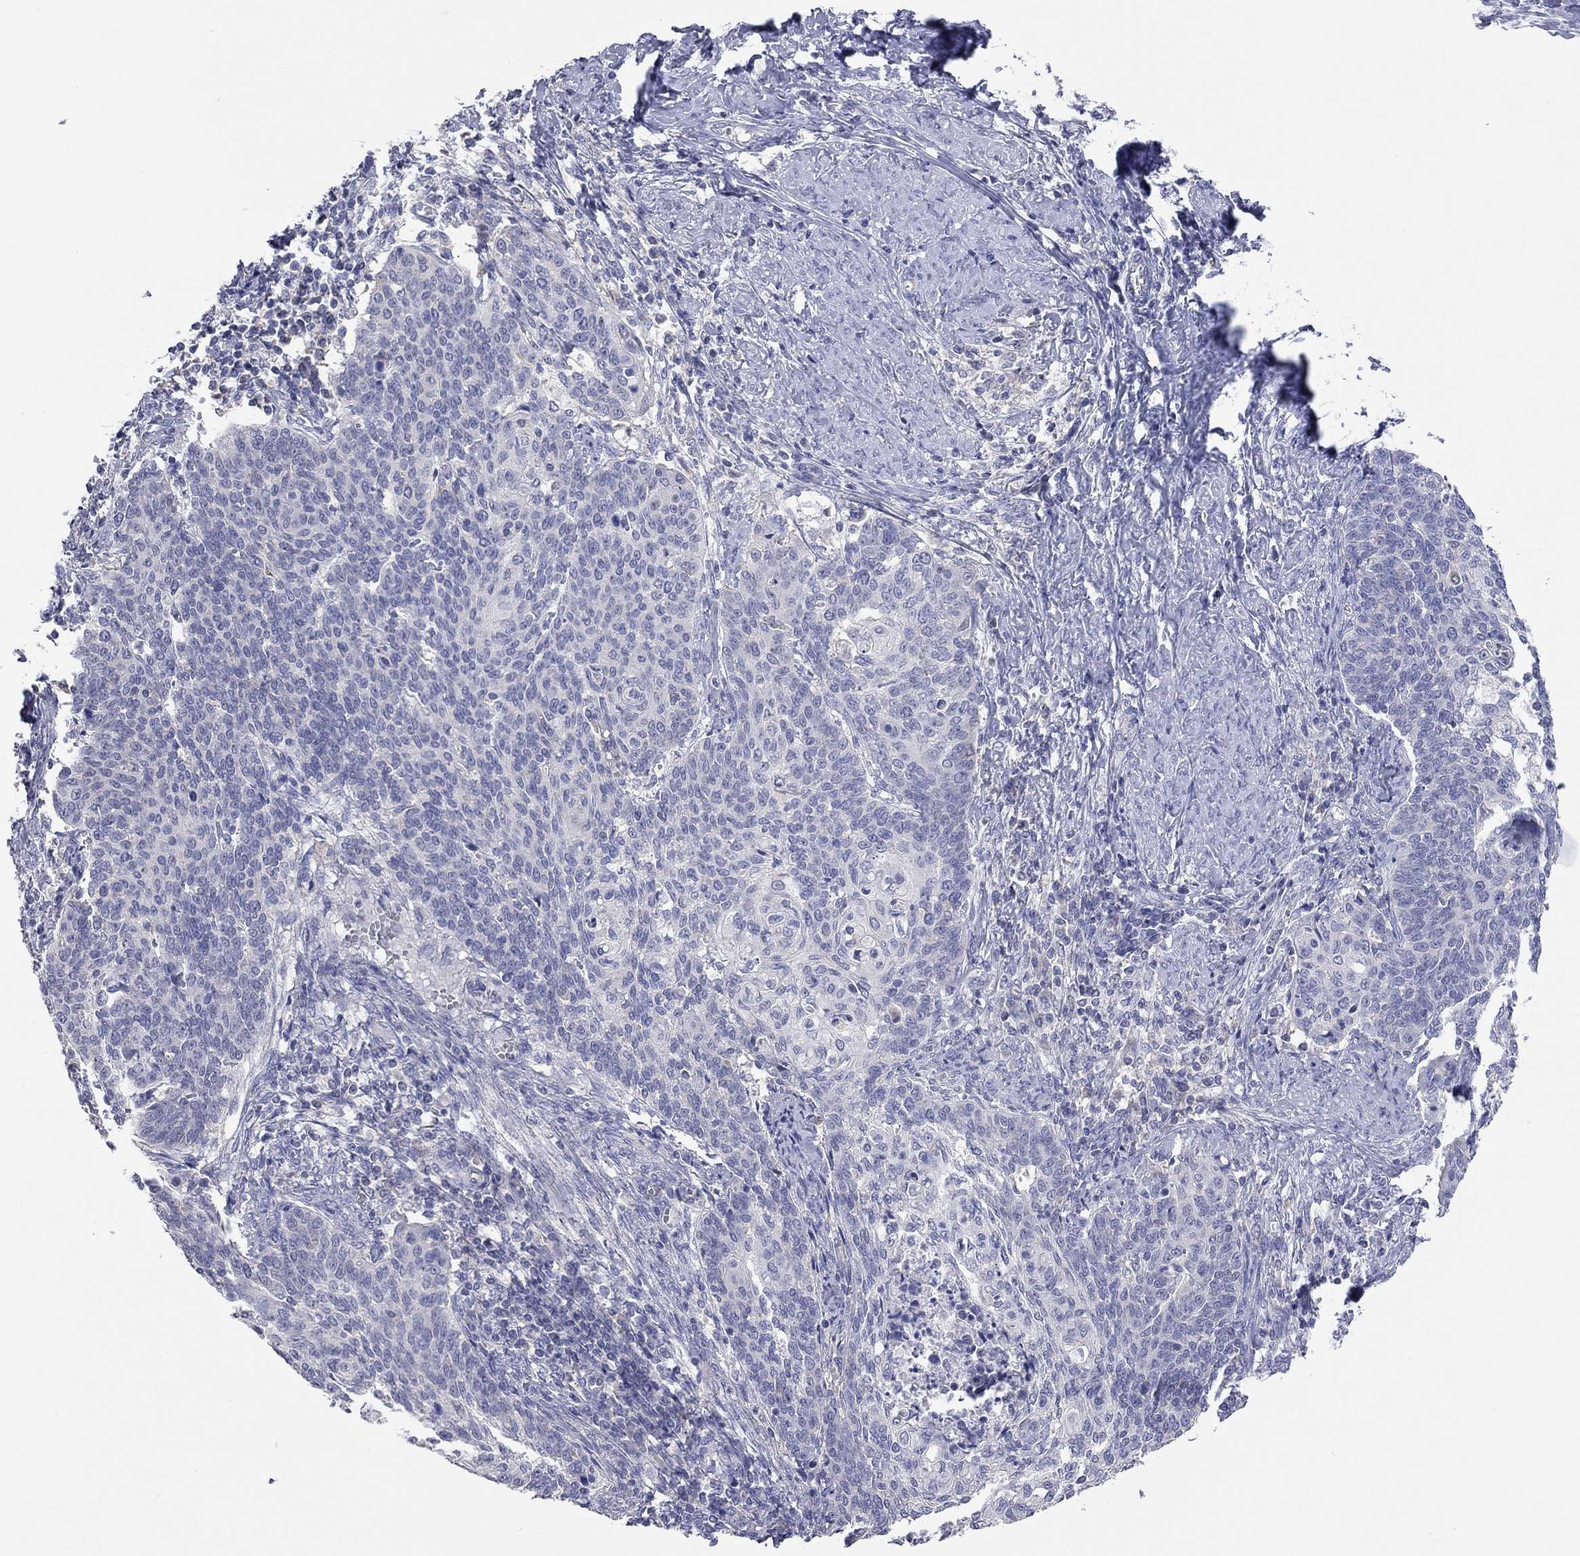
{"staining": {"intensity": "negative", "quantity": "none", "location": "none"}, "tissue": "cervical cancer", "cell_type": "Tumor cells", "image_type": "cancer", "snomed": [{"axis": "morphology", "description": "Normal tissue, NOS"}, {"axis": "morphology", "description": "Squamous cell carcinoma, NOS"}, {"axis": "topography", "description": "Cervix"}], "caption": "Tumor cells are negative for protein expression in human squamous cell carcinoma (cervical).", "gene": "KCNB1", "patient": {"sex": "female", "age": 39}}